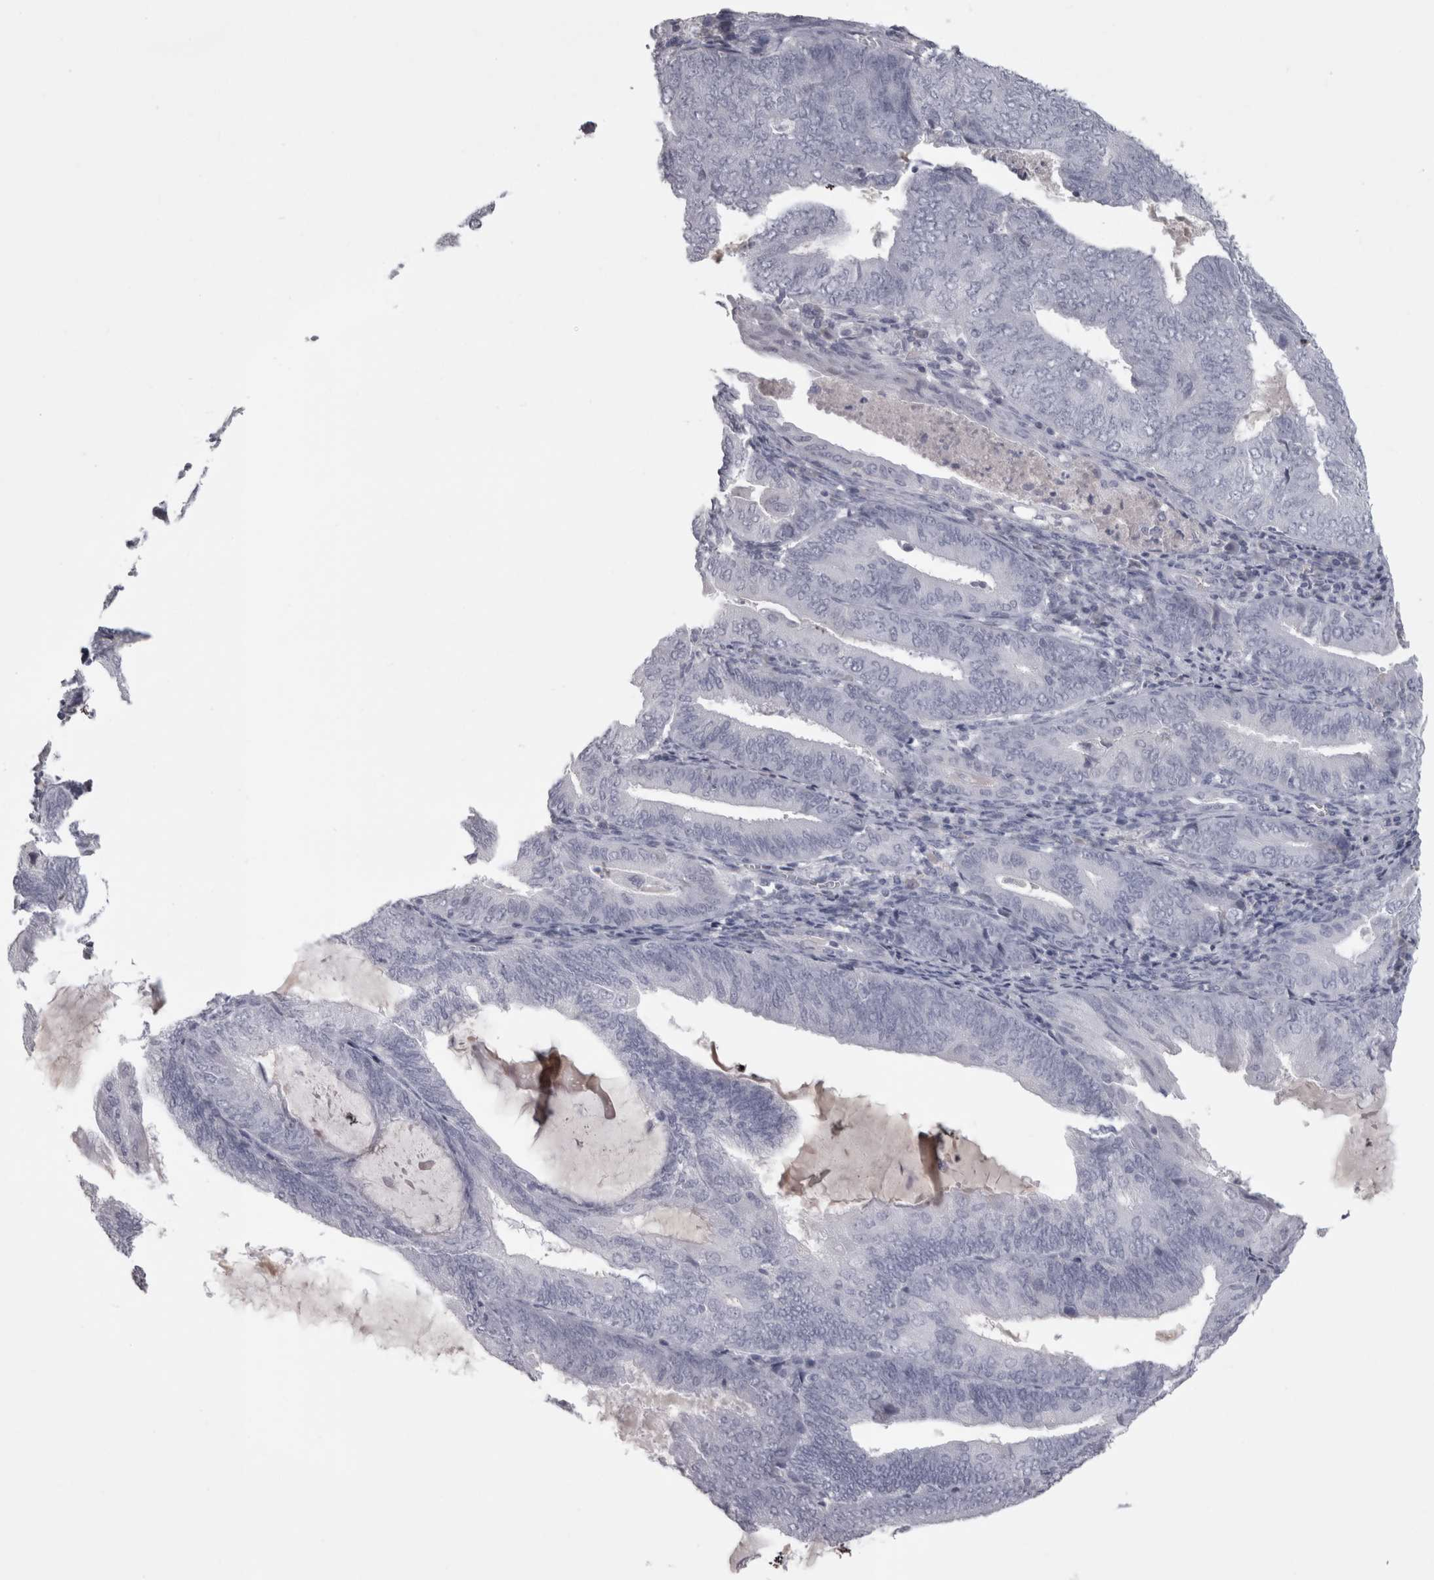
{"staining": {"intensity": "negative", "quantity": "none", "location": "none"}, "tissue": "endometrial cancer", "cell_type": "Tumor cells", "image_type": "cancer", "snomed": [{"axis": "morphology", "description": "Adenocarcinoma, NOS"}, {"axis": "topography", "description": "Endometrium"}], "caption": "High power microscopy histopathology image of an immunohistochemistry (IHC) image of endometrial cancer (adenocarcinoma), revealing no significant positivity in tumor cells.", "gene": "SAA4", "patient": {"sex": "female", "age": 81}}